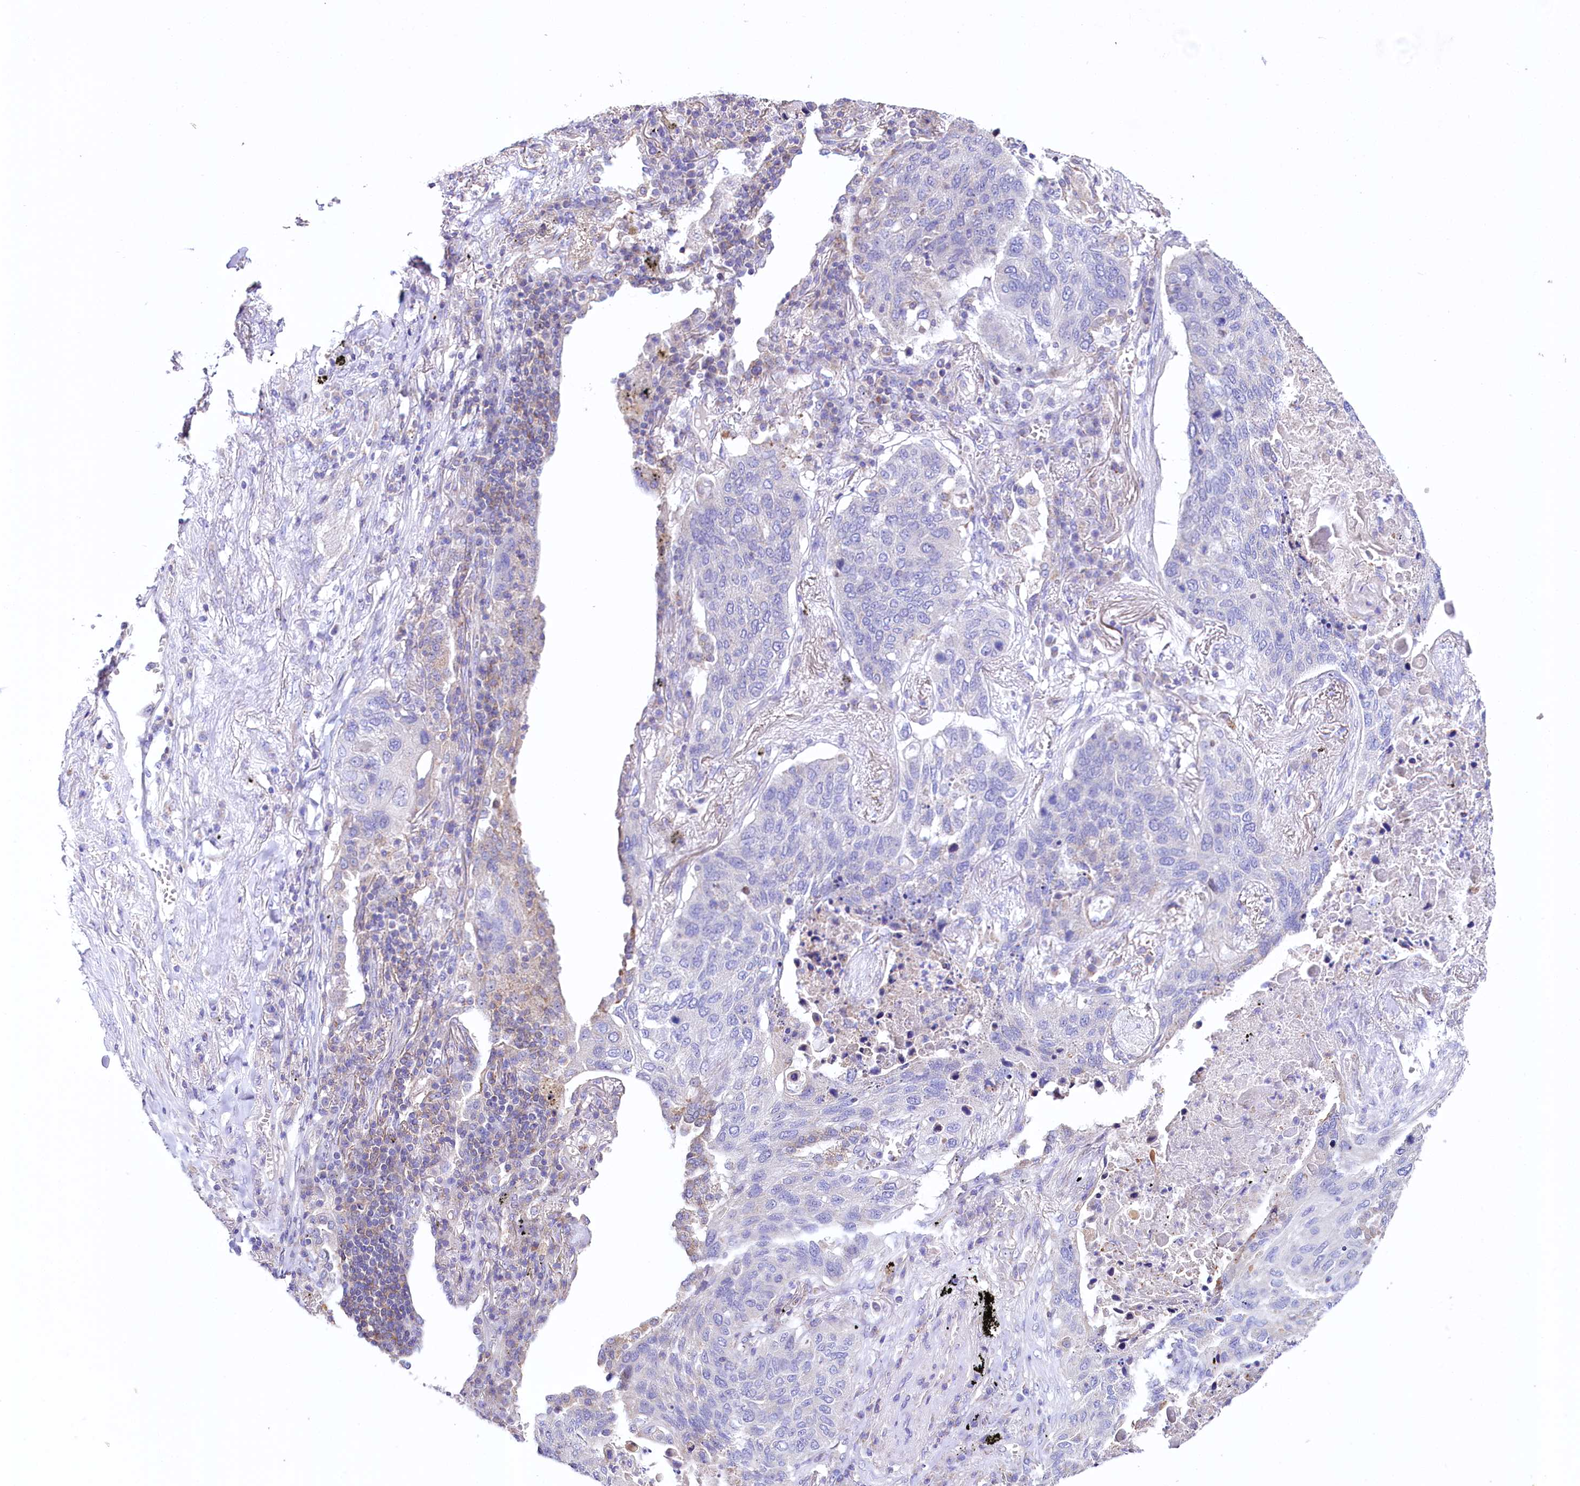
{"staining": {"intensity": "negative", "quantity": "none", "location": "none"}, "tissue": "lung cancer", "cell_type": "Tumor cells", "image_type": "cancer", "snomed": [{"axis": "morphology", "description": "Squamous cell carcinoma, NOS"}, {"axis": "topography", "description": "Lung"}], "caption": "Image shows no significant protein staining in tumor cells of lung squamous cell carcinoma. (DAB immunohistochemistry with hematoxylin counter stain).", "gene": "CEP295", "patient": {"sex": "female", "age": 63}}